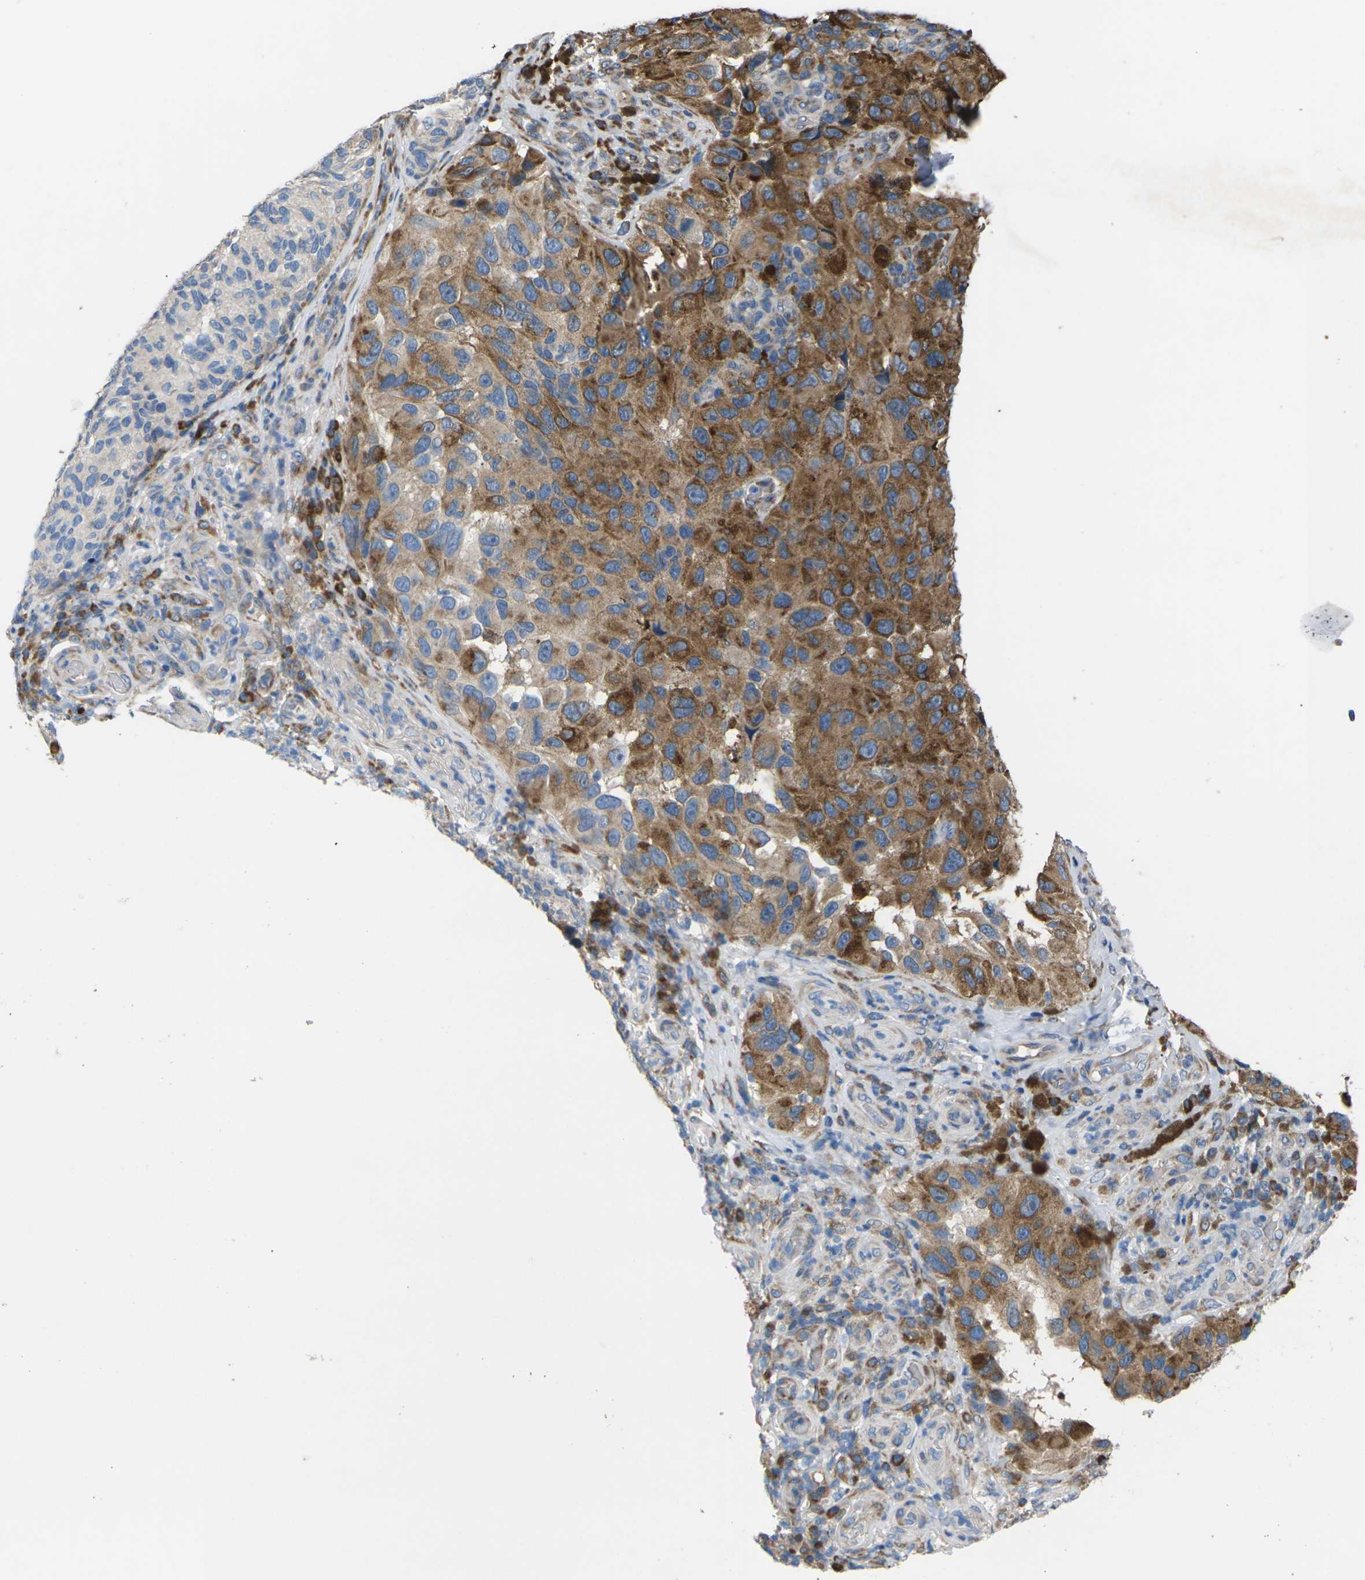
{"staining": {"intensity": "moderate", "quantity": ">75%", "location": "cytoplasmic/membranous"}, "tissue": "melanoma", "cell_type": "Tumor cells", "image_type": "cancer", "snomed": [{"axis": "morphology", "description": "Malignant melanoma, NOS"}, {"axis": "topography", "description": "Skin"}], "caption": "Moderate cytoplasmic/membranous positivity is present in approximately >75% of tumor cells in melanoma.", "gene": "KLHDC8B", "patient": {"sex": "female", "age": 73}}